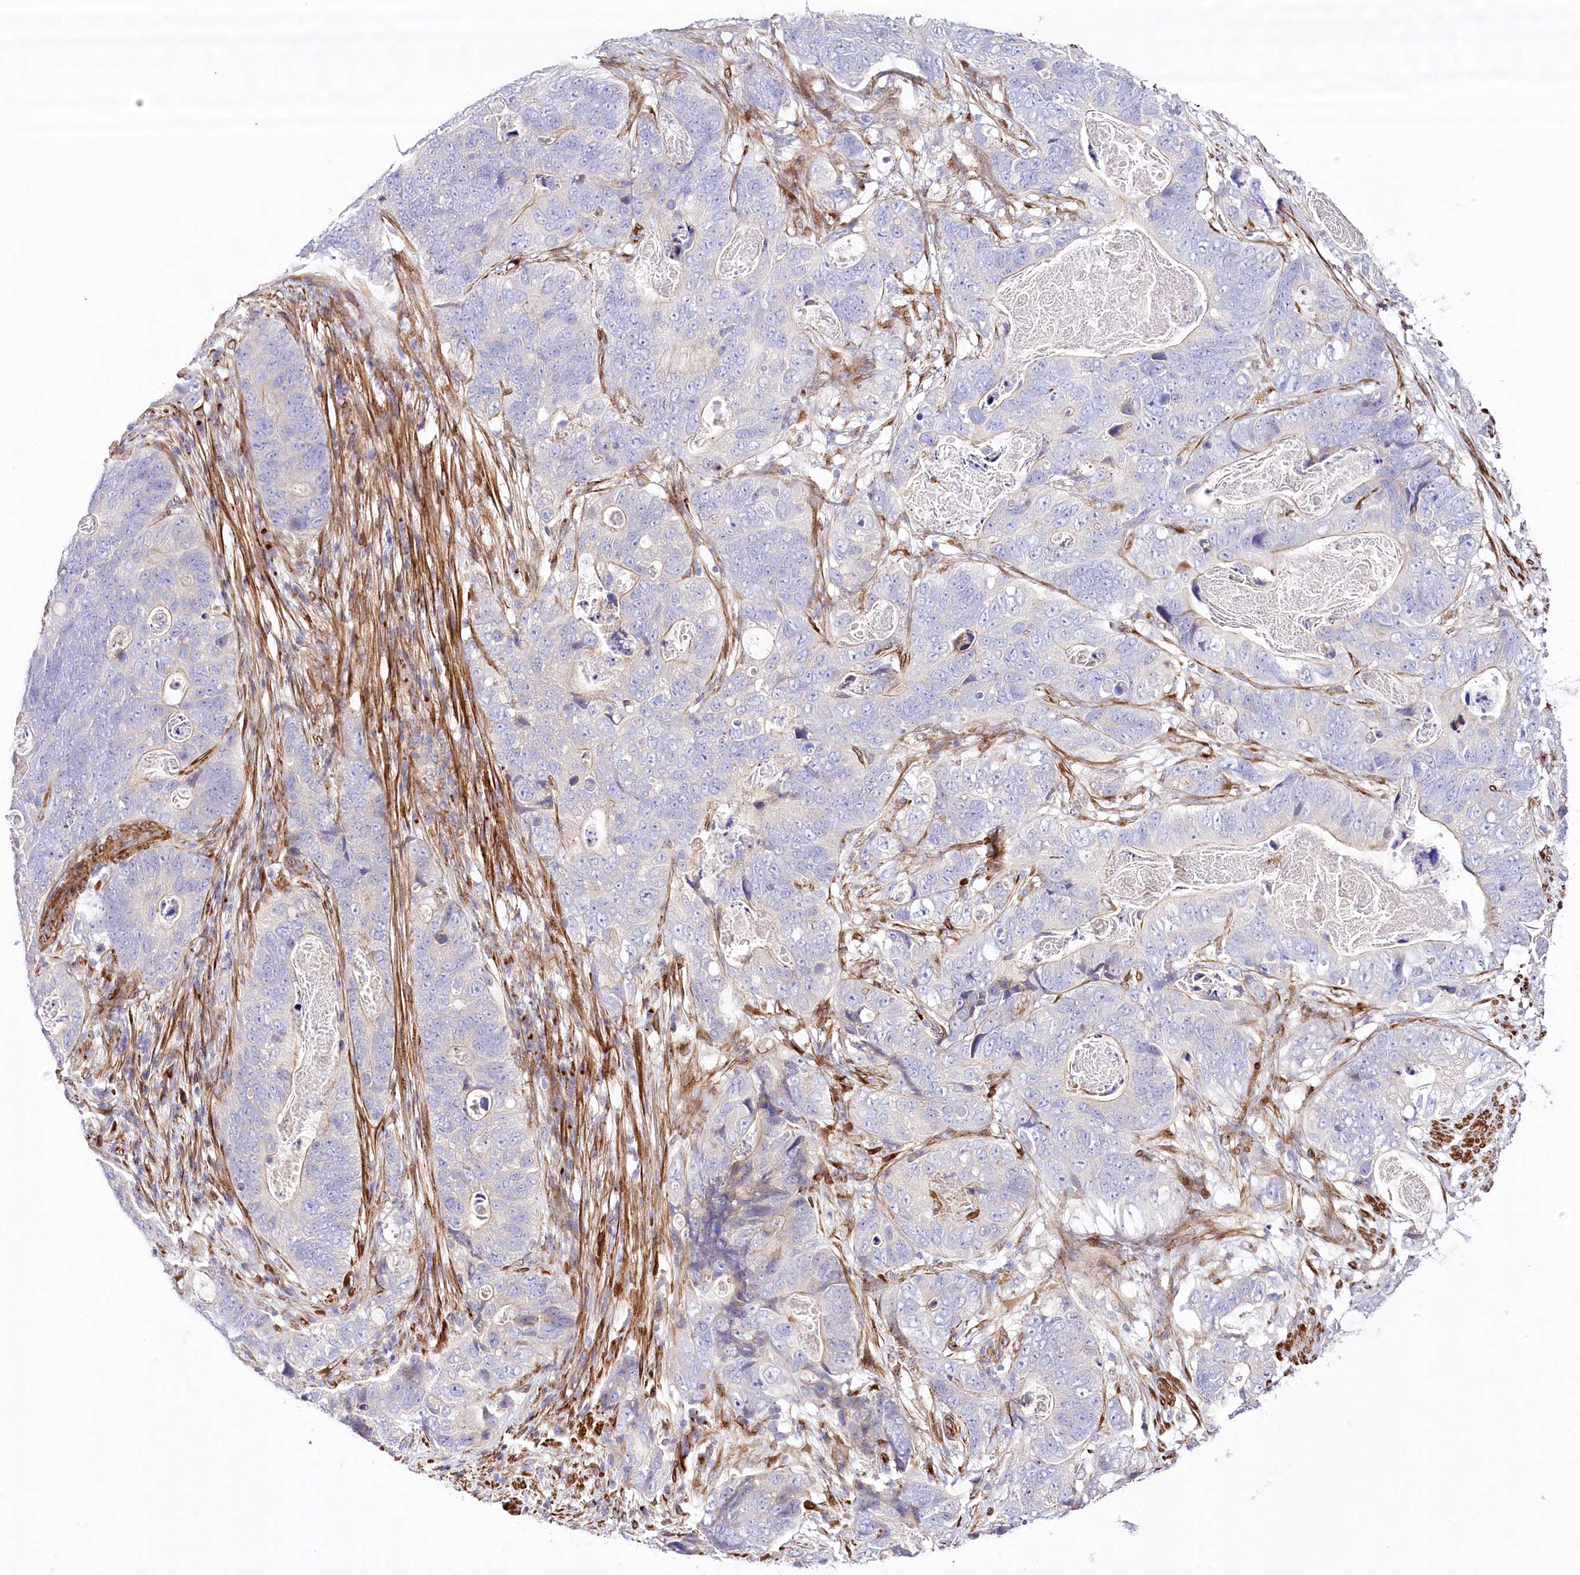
{"staining": {"intensity": "negative", "quantity": "none", "location": "none"}, "tissue": "stomach cancer", "cell_type": "Tumor cells", "image_type": "cancer", "snomed": [{"axis": "morphology", "description": "Normal tissue, NOS"}, {"axis": "morphology", "description": "Adenocarcinoma, NOS"}, {"axis": "topography", "description": "Stomach"}], "caption": "IHC histopathology image of neoplastic tissue: stomach cancer (adenocarcinoma) stained with DAB displays no significant protein staining in tumor cells. (Immunohistochemistry, brightfield microscopy, high magnification).", "gene": "ABRAXAS2", "patient": {"sex": "female", "age": 89}}